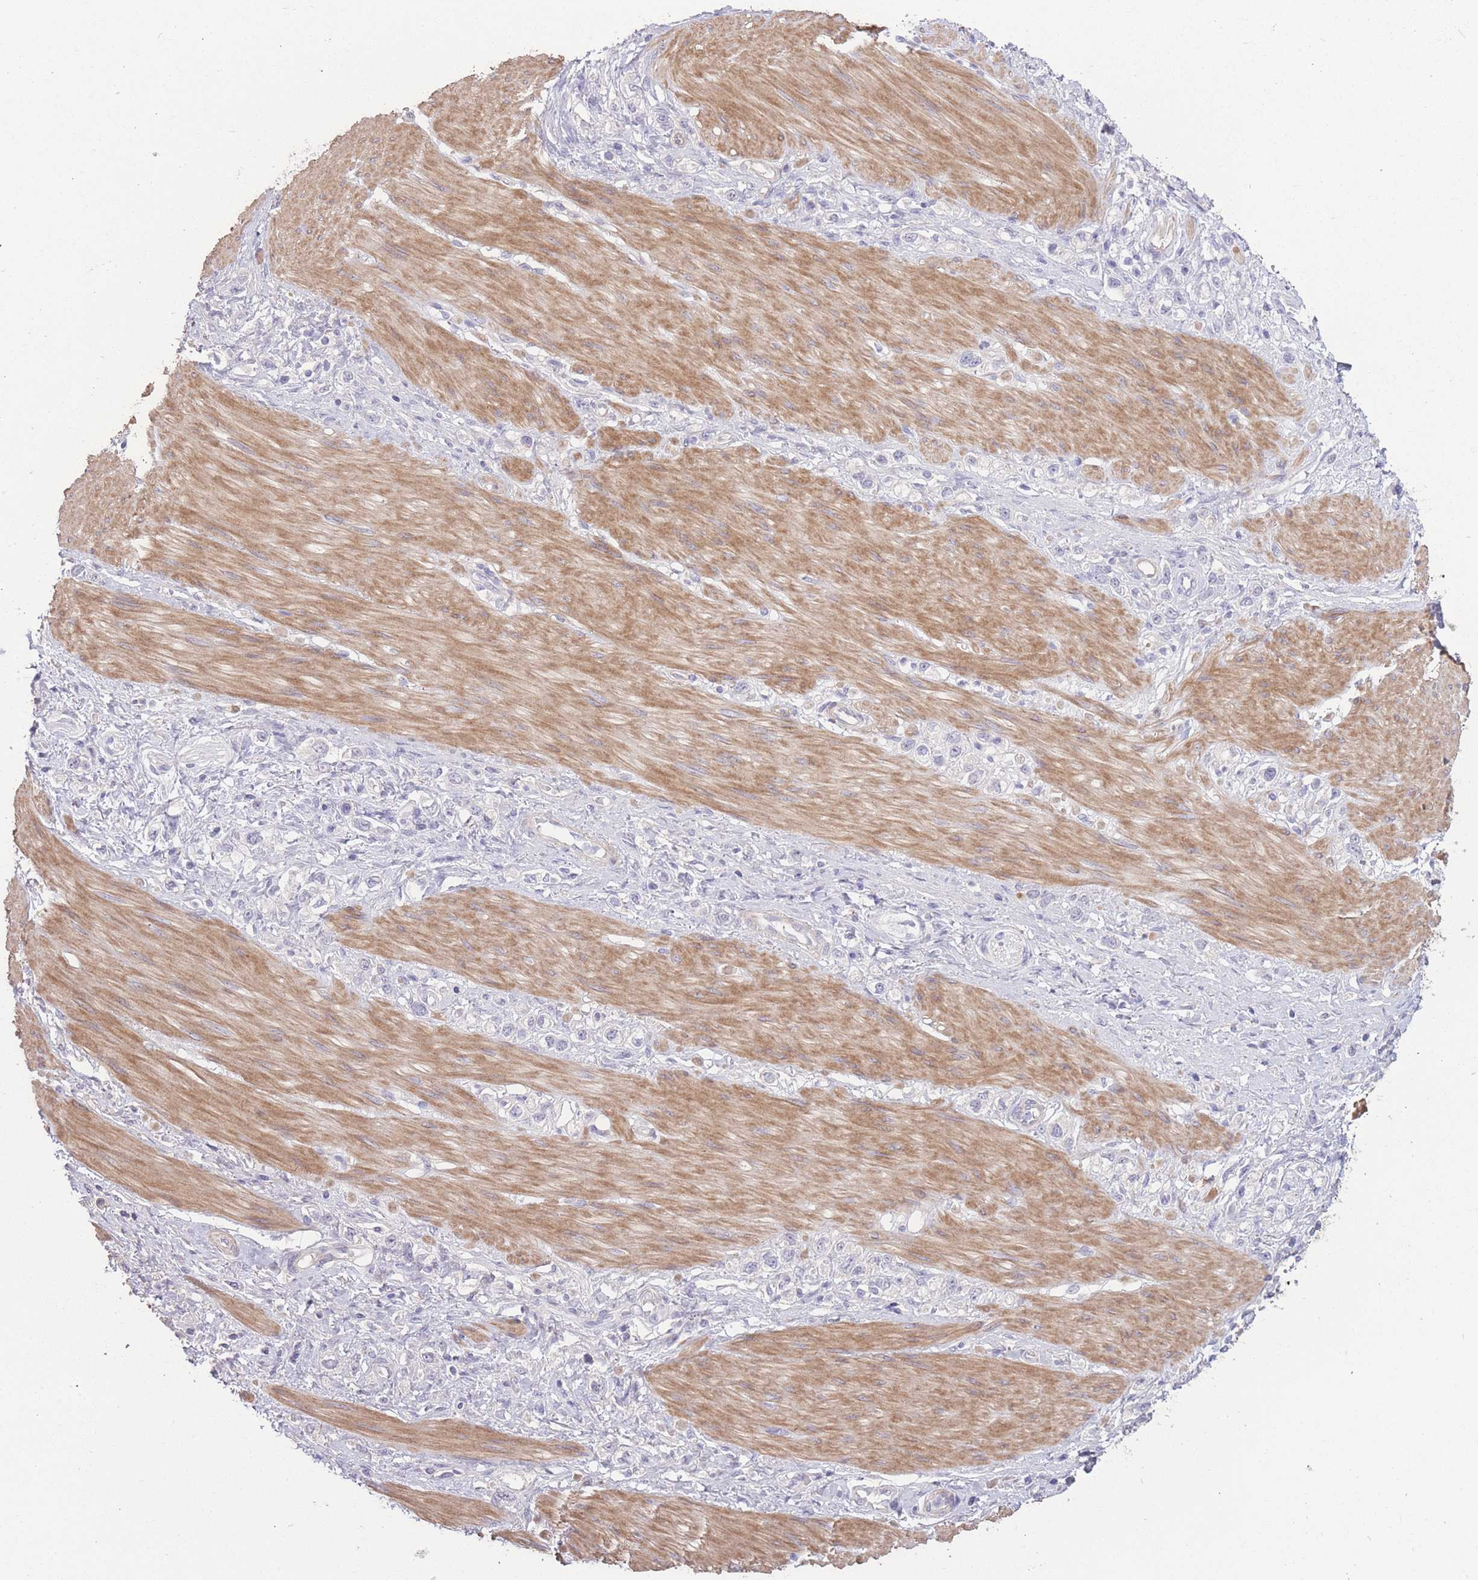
{"staining": {"intensity": "negative", "quantity": "none", "location": "none"}, "tissue": "stomach cancer", "cell_type": "Tumor cells", "image_type": "cancer", "snomed": [{"axis": "morphology", "description": "Adenocarcinoma, NOS"}, {"axis": "topography", "description": "Stomach"}], "caption": "There is no significant staining in tumor cells of stomach cancer.", "gene": "RSPH10B", "patient": {"sex": "female", "age": 65}}